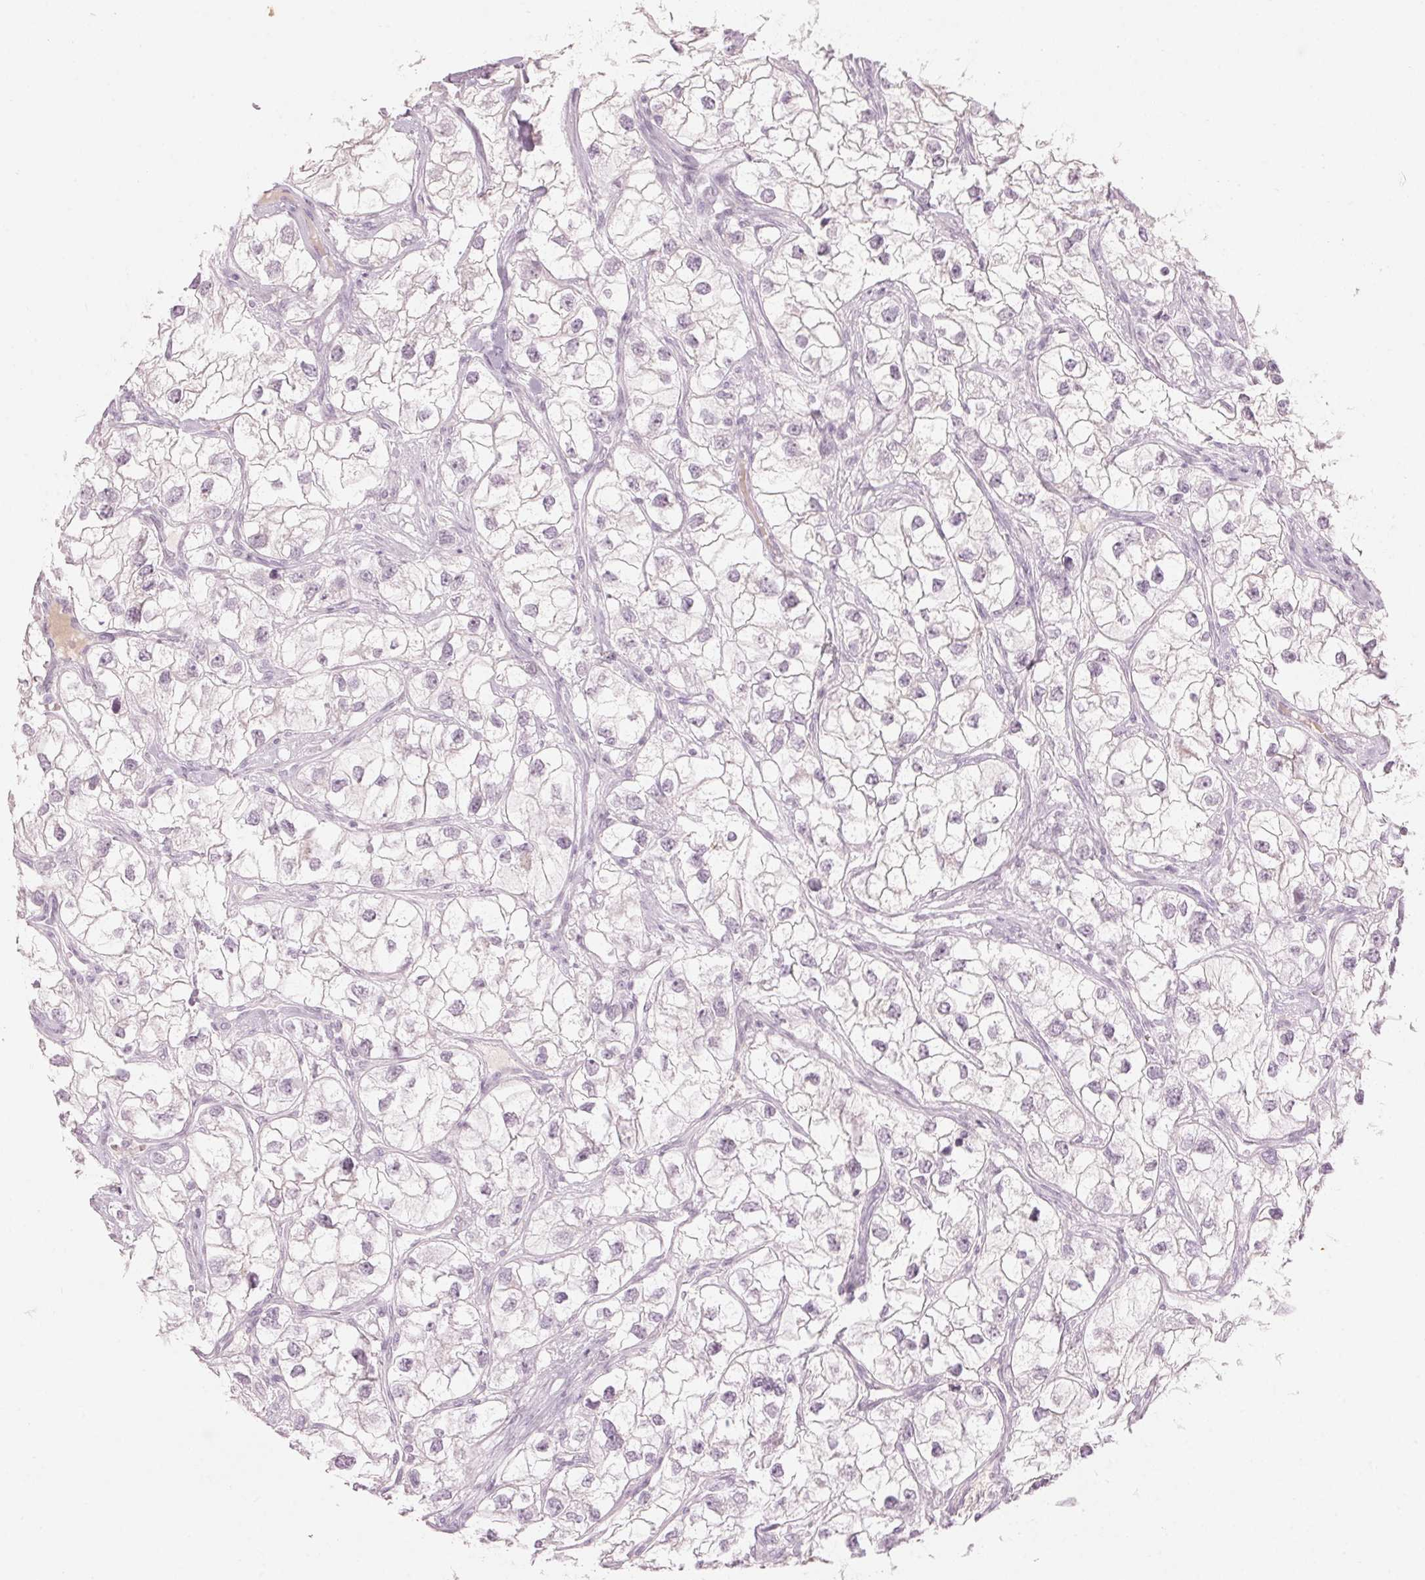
{"staining": {"intensity": "negative", "quantity": "none", "location": "none"}, "tissue": "renal cancer", "cell_type": "Tumor cells", "image_type": "cancer", "snomed": [{"axis": "morphology", "description": "Adenocarcinoma, NOS"}, {"axis": "topography", "description": "Kidney"}], "caption": "Renal cancer was stained to show a protein in brown. There is no significant positivity in tumor cells.", "gene": "SCTR", "patient": {"sex": "male", "age": 59}}